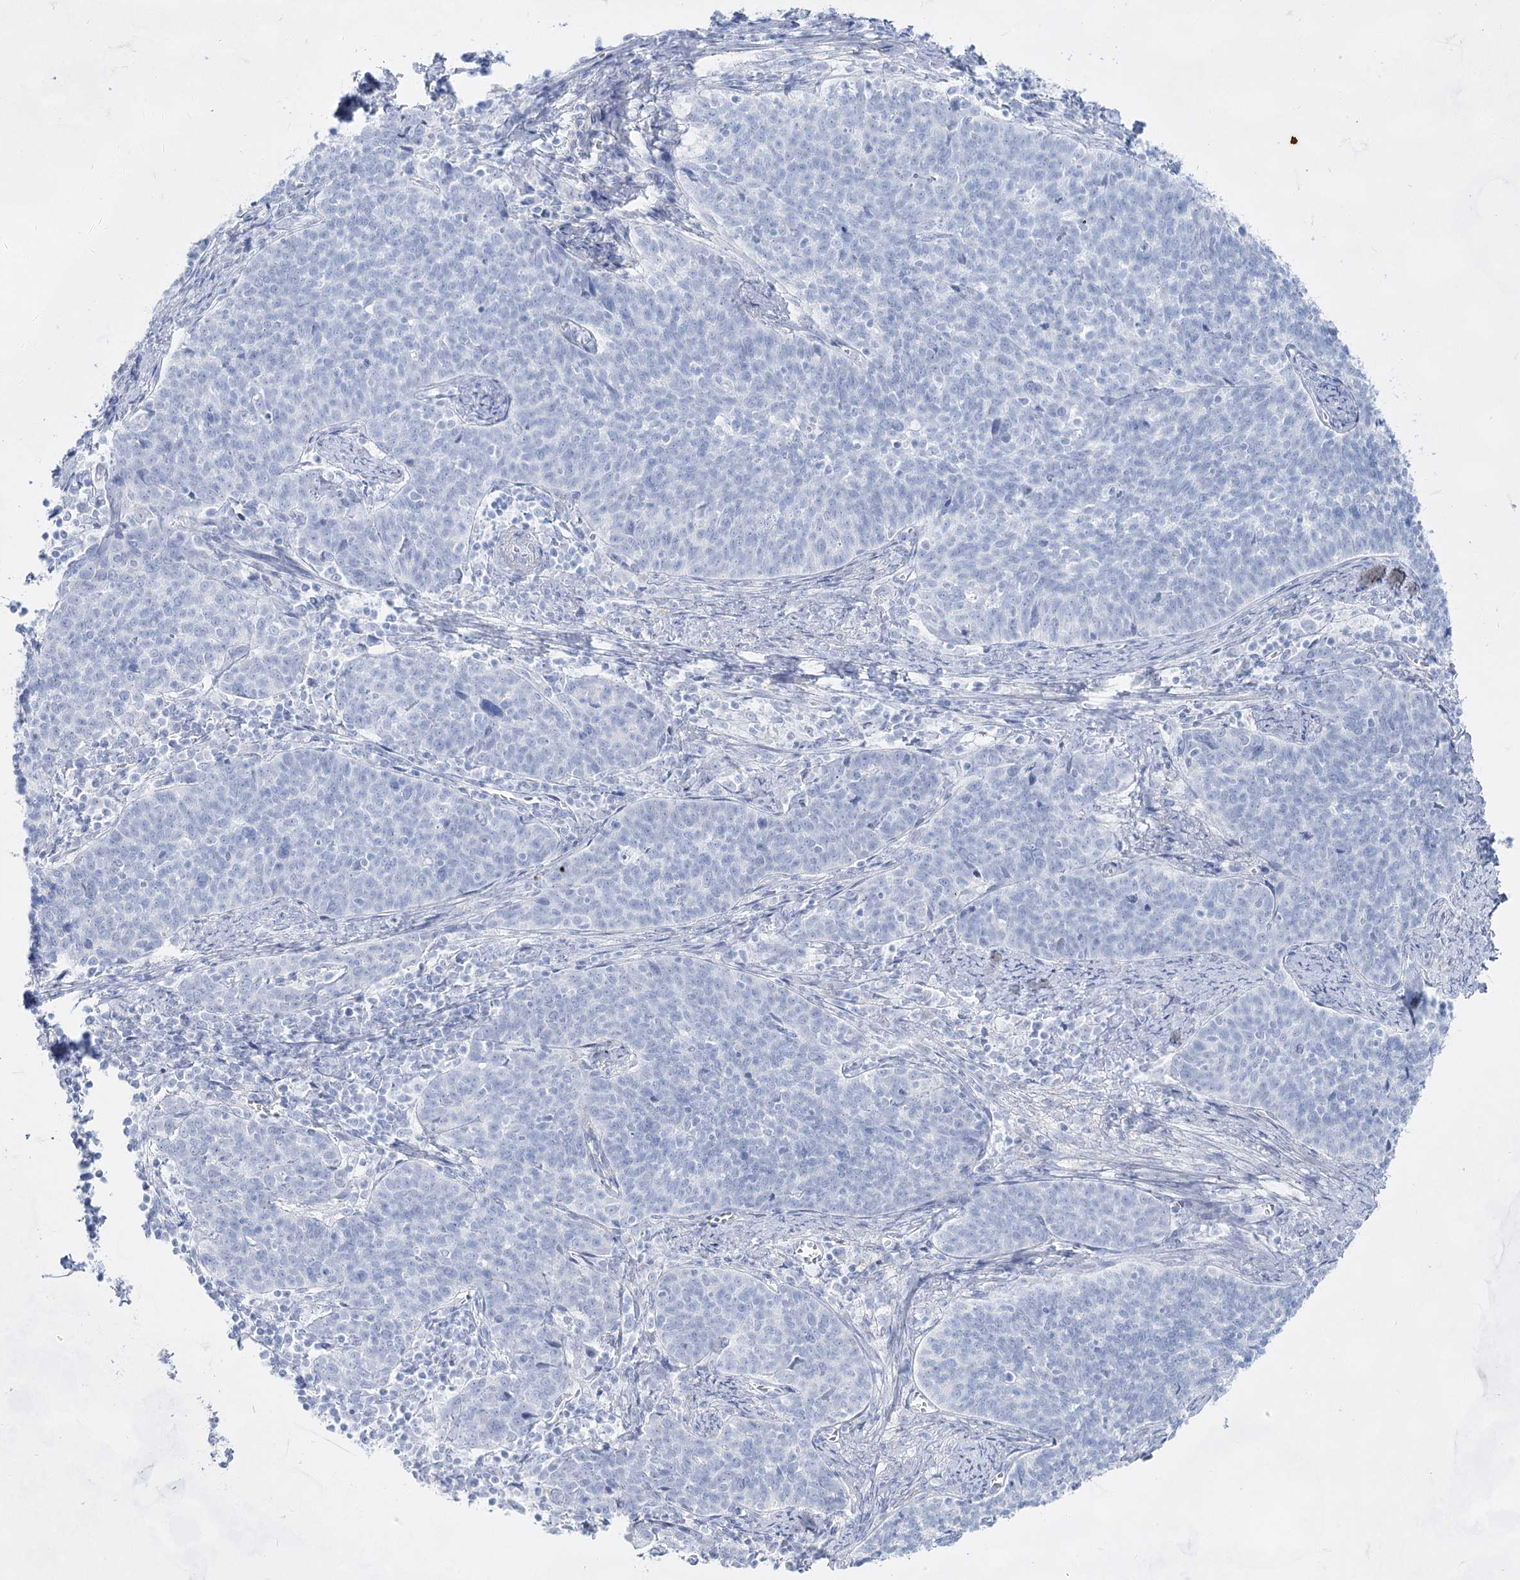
{"staining": {"intensity": "negative", "quantity": "none", "location": "none"}, "tissue": "cervical cancer", "cell_type": "Tumor cells", "image_type": "cancer", "snomed": [{"axis": "morphology", "description": "Squamous cell carcinoma, NOS"}, {"axis": "topography", "description": "Cervix"}], "caption": "Immunohistochemistry (IHC) photomicrograph of neoplastic tissue: human cervical cancer stained with DAB shows no significant protein positivity in tumor cells.", "gene": "ACRV1", "patient": {"sex": "female", "age": 39}}